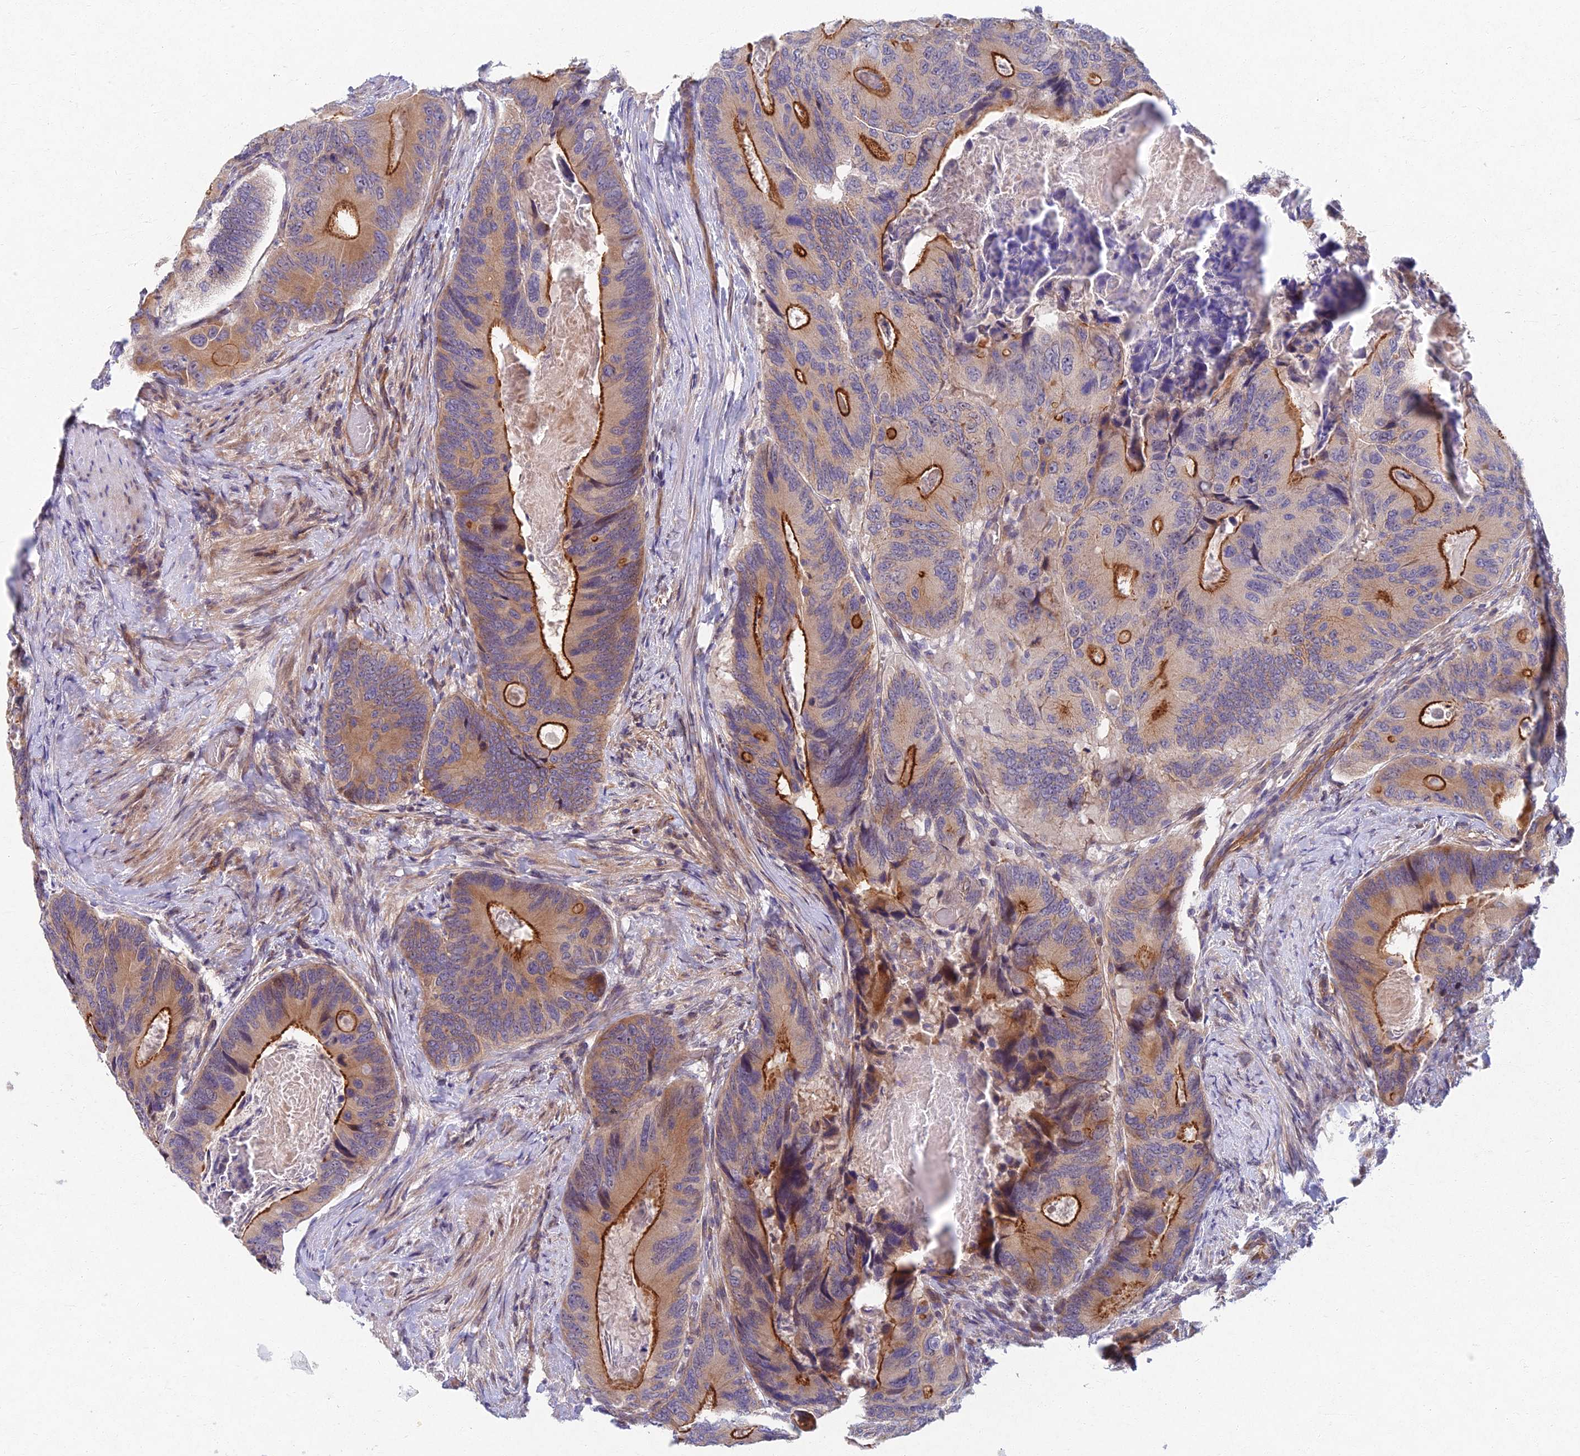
{"staining": {"intensity": "strong", "quantity": "25%-75%", "location": "cytoplasmic/membranous"}, "tissue": "colorectal cancer", "cell_type": "Tumor cells", "image_type": "cancer", "snomed": [{"axis": "morphology", "description": "Adenocarcinoma, NOS"}, {"axis": "topography", "description": "Colon"}], "caption": "Immunohistochemical staining of human adenocarcinoma (colorectal) demonstrates high levels of strong cytoplasmic/membranous staining in about 25%-75% of tumor cells.", "gene": "RHBDL2", "patient": {"sex": "male", "age": 84}}